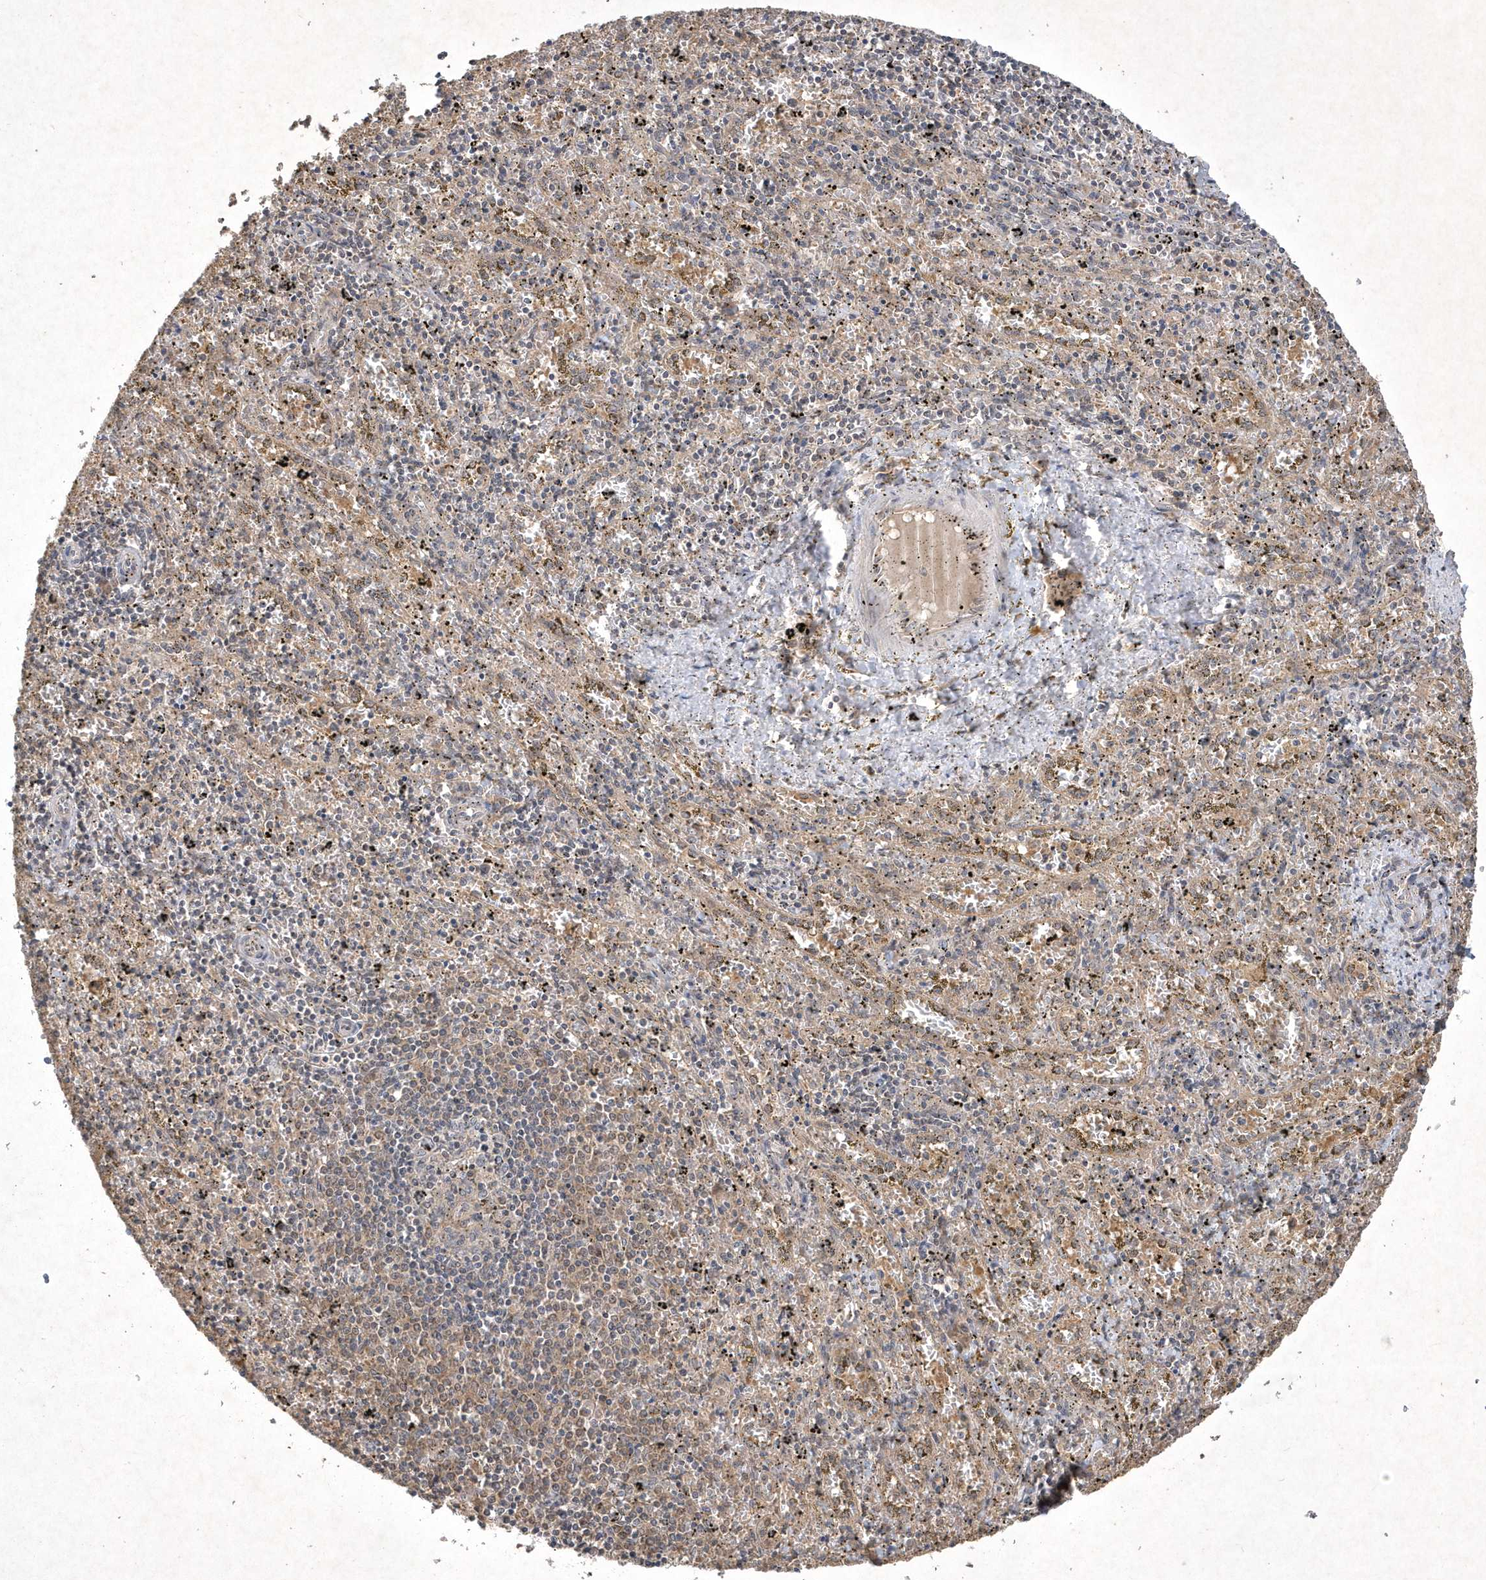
{"staining": {"intensity": "weak", "quantity": "25%-75%", "location": "cytoplasmic/membranous"}, "tissue": "spleen", "cell_type": "Cells in red pulp", "image_type": "normal", "snomed": [{"axis": "morphology", "description": "Normal tissue, NOS"}, {"axis": "topography", "description": "Spleen"}], "caption": "Immunohistochemistry micrograph of benign spleen: human spleen stained using IHC demonstrates low levels of weak protein expression localized specifically in the cytoplasmic/membranous of cells in red pulp, appearing as a cytoplasmic/membranous brown color.", "gene": "AKR7A2", "patient": {"sex": "male", "age": 11}}